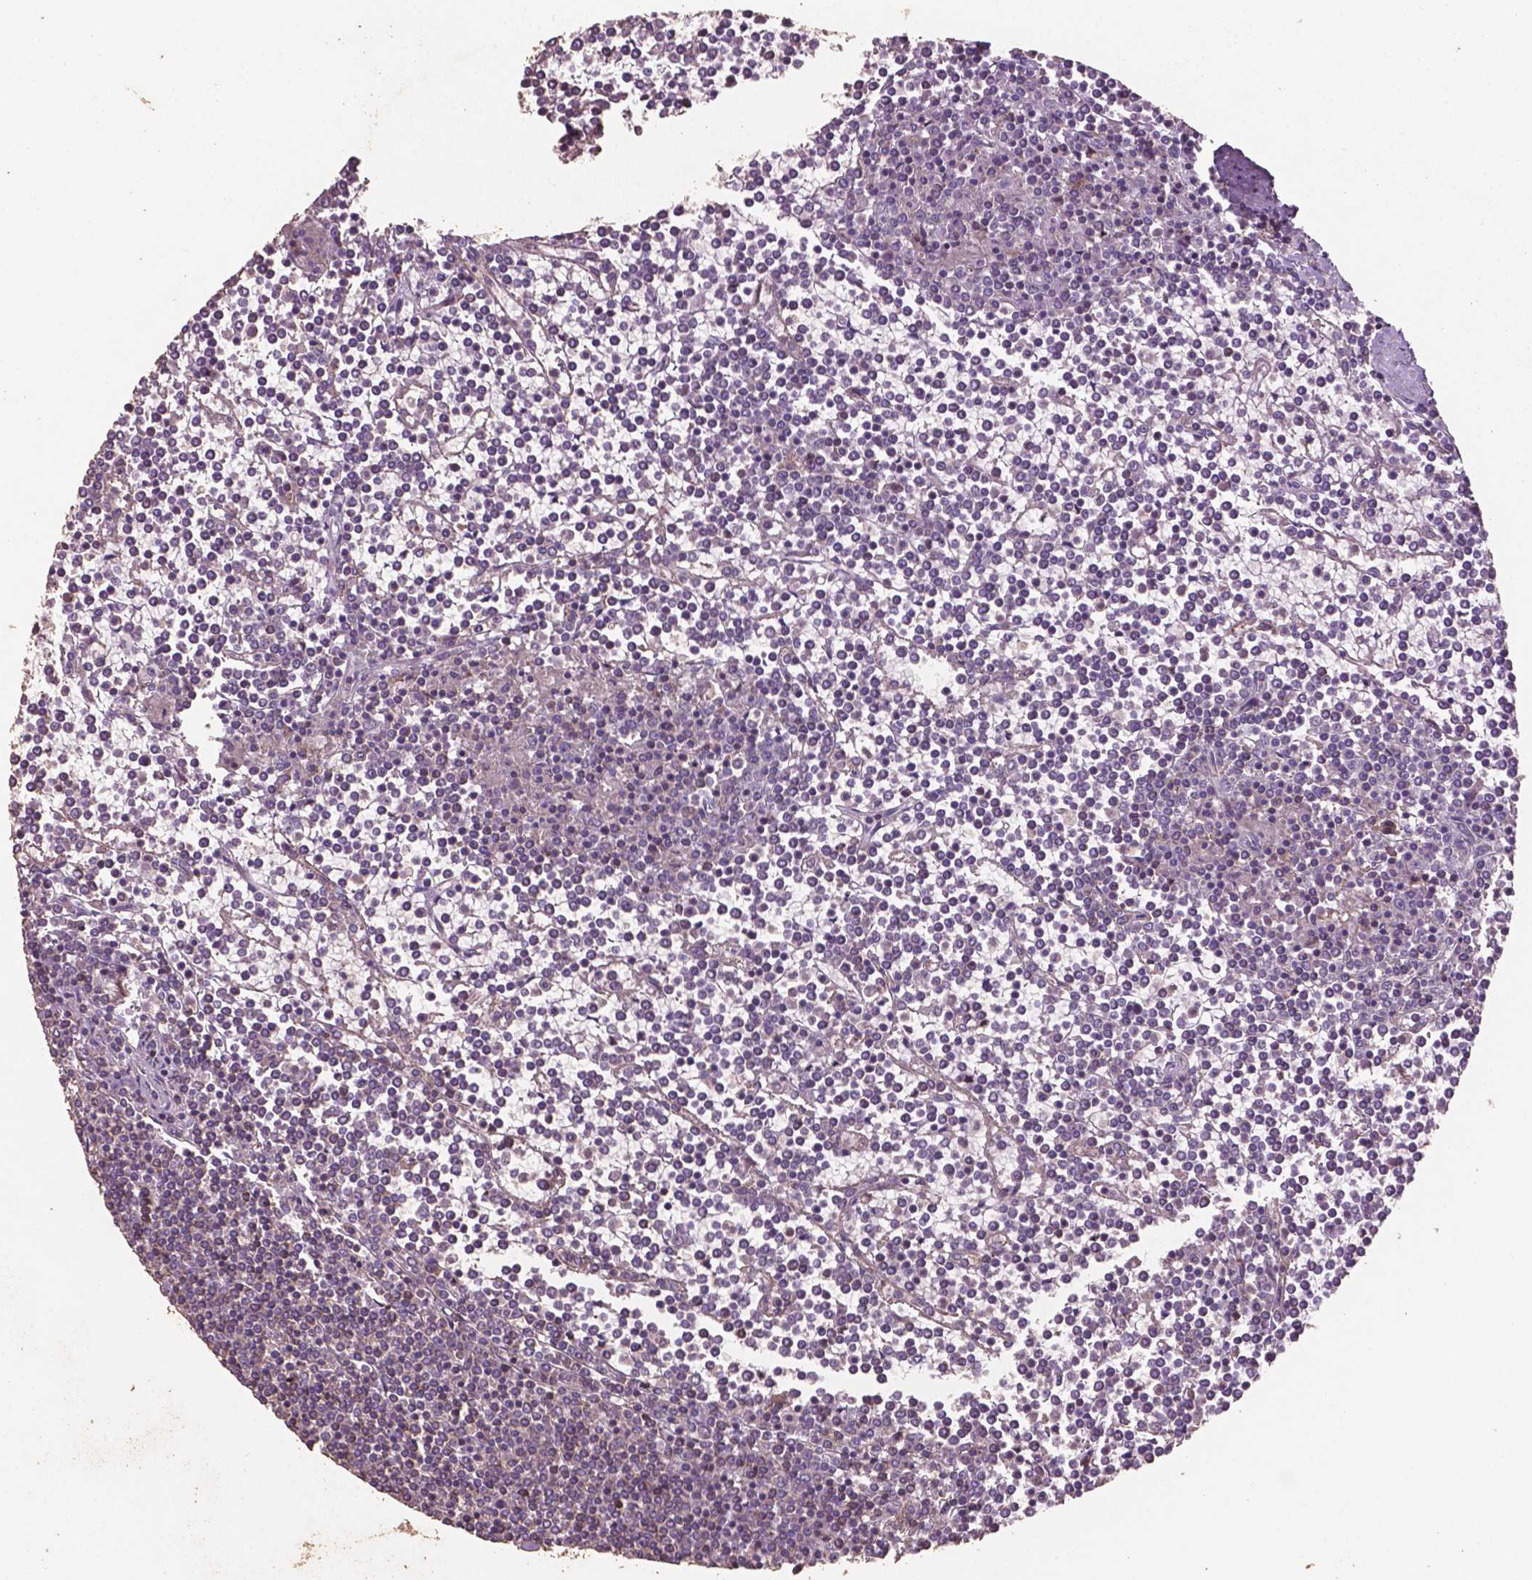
{"staining": {"intensity": "negative", "quantity": "none", "location": "none"}, "tissue": "lymphoma", "cell_type": "Tumor cells", "image_type": "cancer", "snomed": [{"axis": "morphology", "description": "Malignant lymphoma, non-Hodgkin's type, Low grade"}, {"axis": "topography", "description": "Spleen"}], "caption": "A micrograph of lymphoma stained for a protein exhibits no brown staining in tumor cells.", "gene": "COMMD4", "patient": {"sex": "female", "age": 19}}